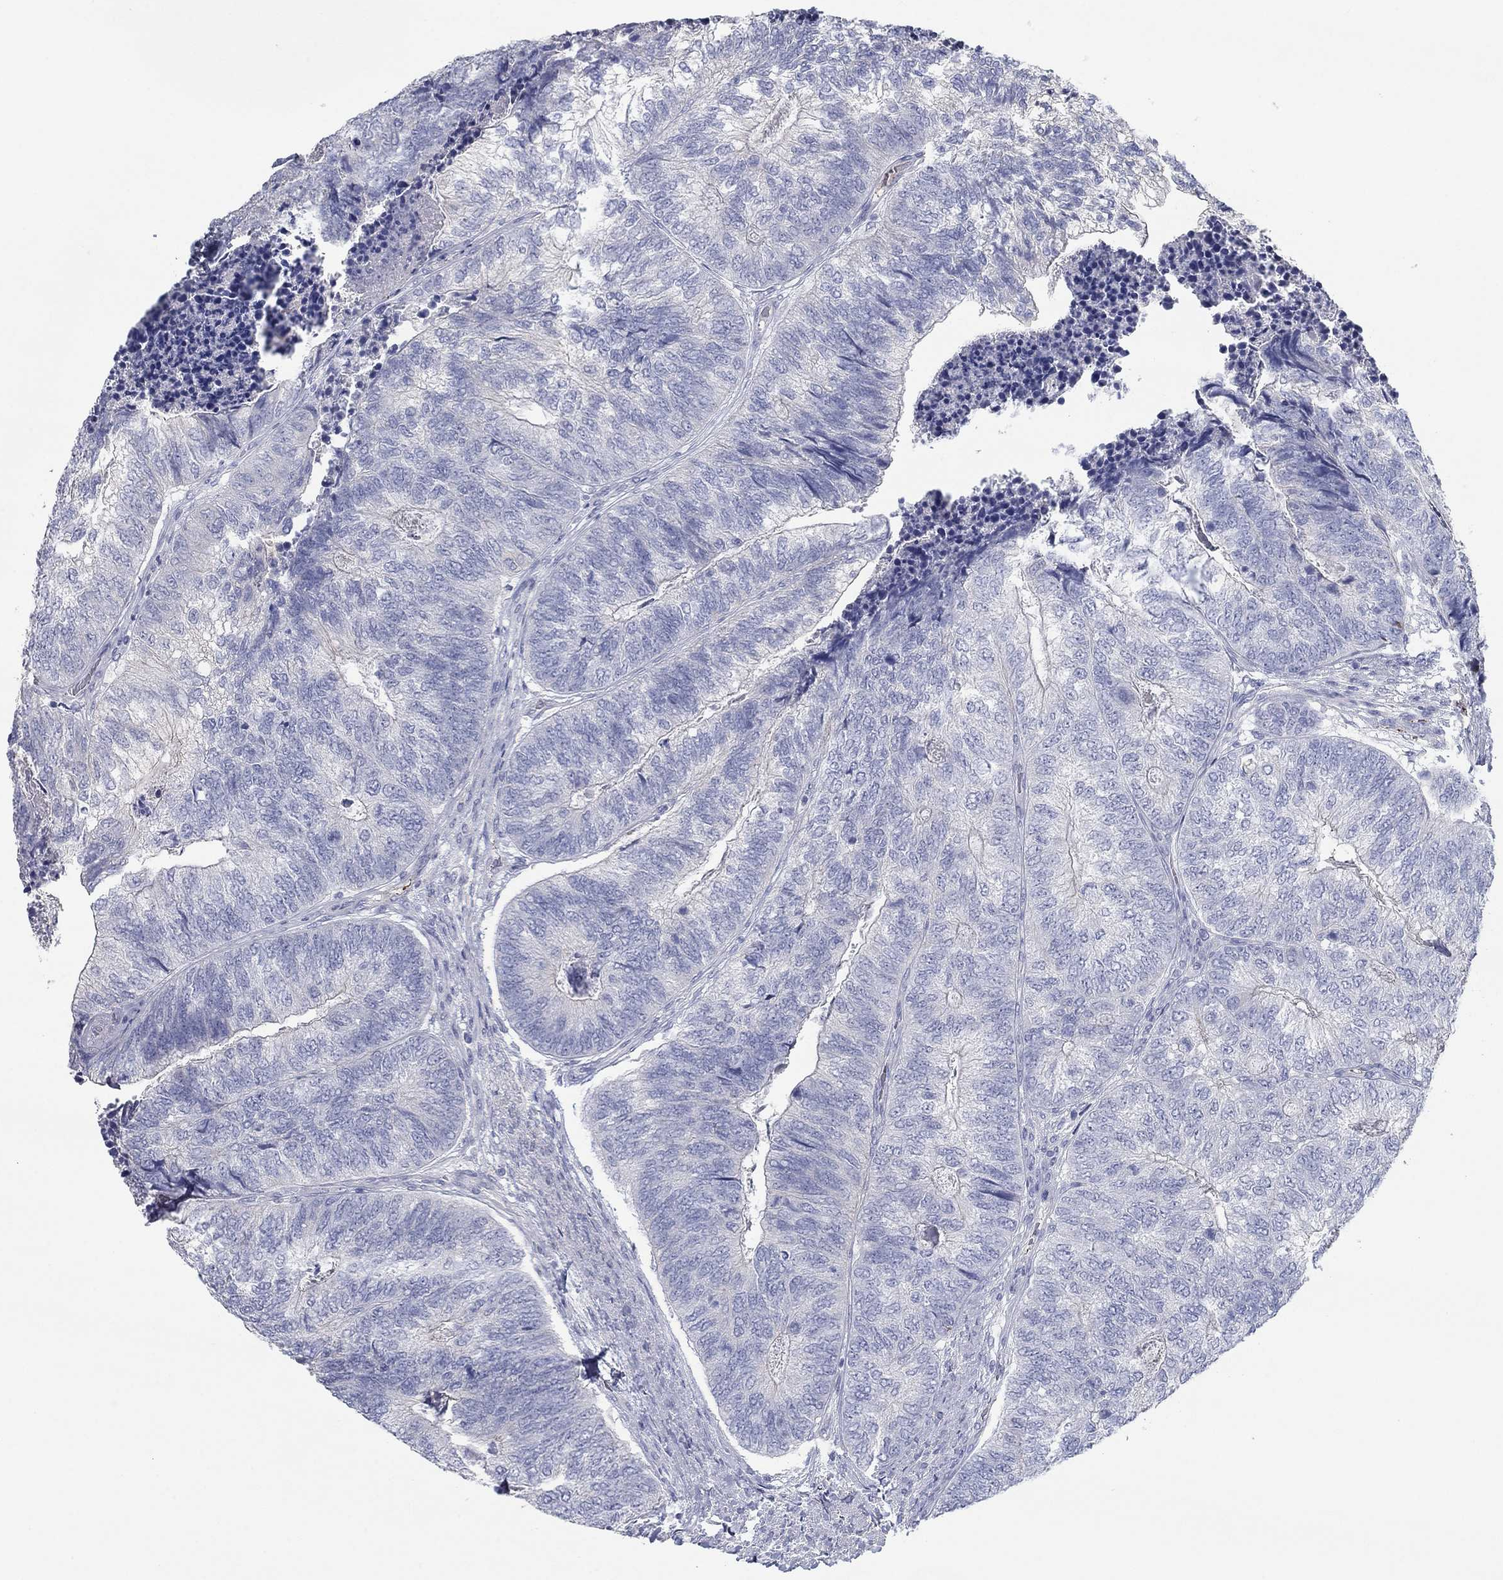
{"staining": {"intensity": "negative", "quantity": "none", "location": "none"}, "tissue": "colorectal cancer", "cell_type": "Tumor cells", "image_type": "cancer", "snomed": [{"axis": "morphology", "description": "Adenocarcinoma, NOS"}, {"axis": "topography", "description": "Colon"}], "caption": "Tumor cells are negative for protein expression in human colorectal cancer. (Brightfield microscopy of DAB (3,3'-diaminobenzidine) immunohistochemistry at high magnification).", "gene": "APOC3", "patient": {"sex": "female", "age": 67}}